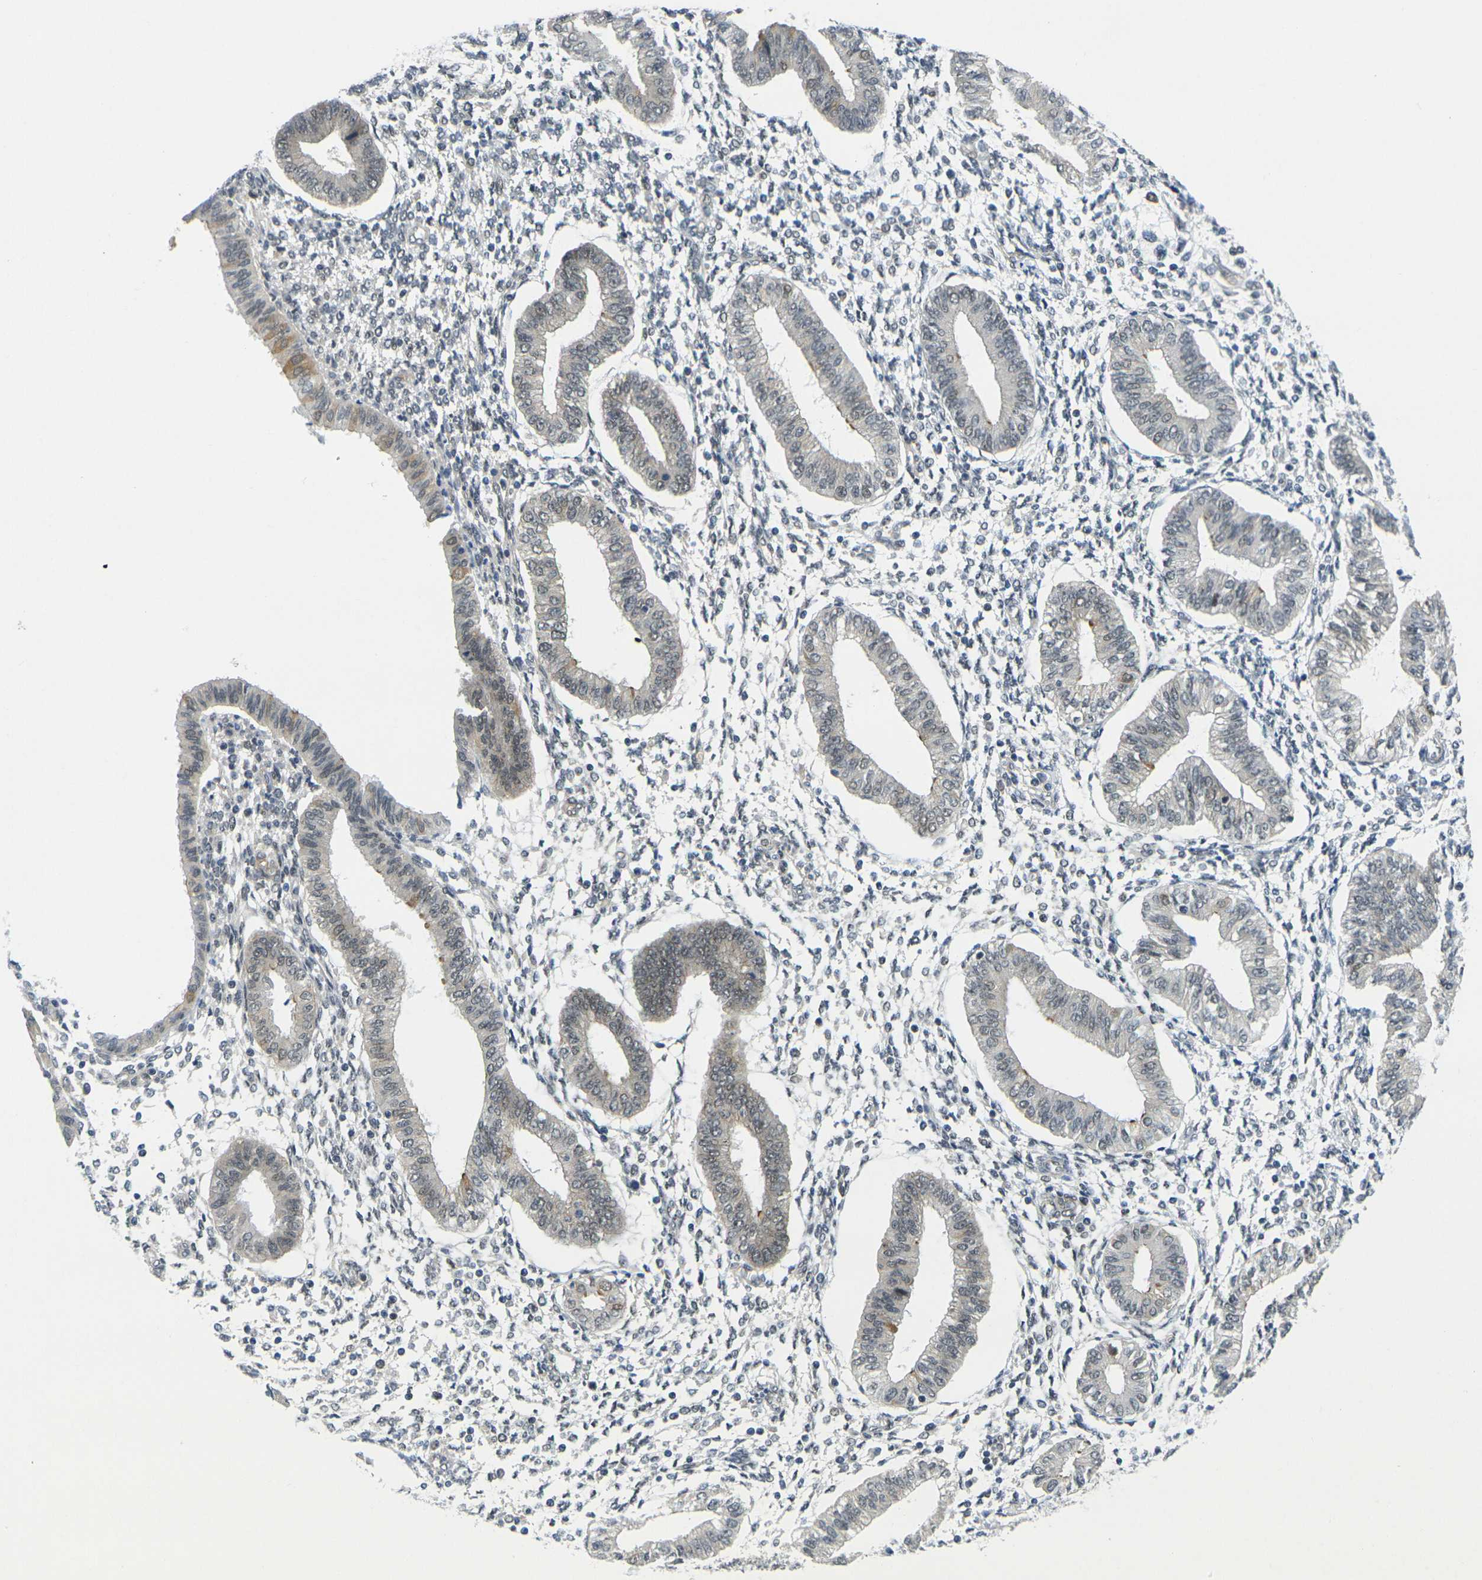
{"staining": {"intensity": "negative", "quantity": "none", "location": "none"}, "tissue": "endometrium", "cell_type": "Cells in endometrial stroma", "image_type": "normal", "snomed": [{"axis": "morphology", "description": "Normal tissue, NOS"}, {"axis": "topography", "description": "Endometrium"}], "caption": "Histopathology image shows no significant protein positivity in cells in endometrial stroma of normal endometrium.", "gene": "KCTD10", "patient": {"sex": "female", "age": 50}}